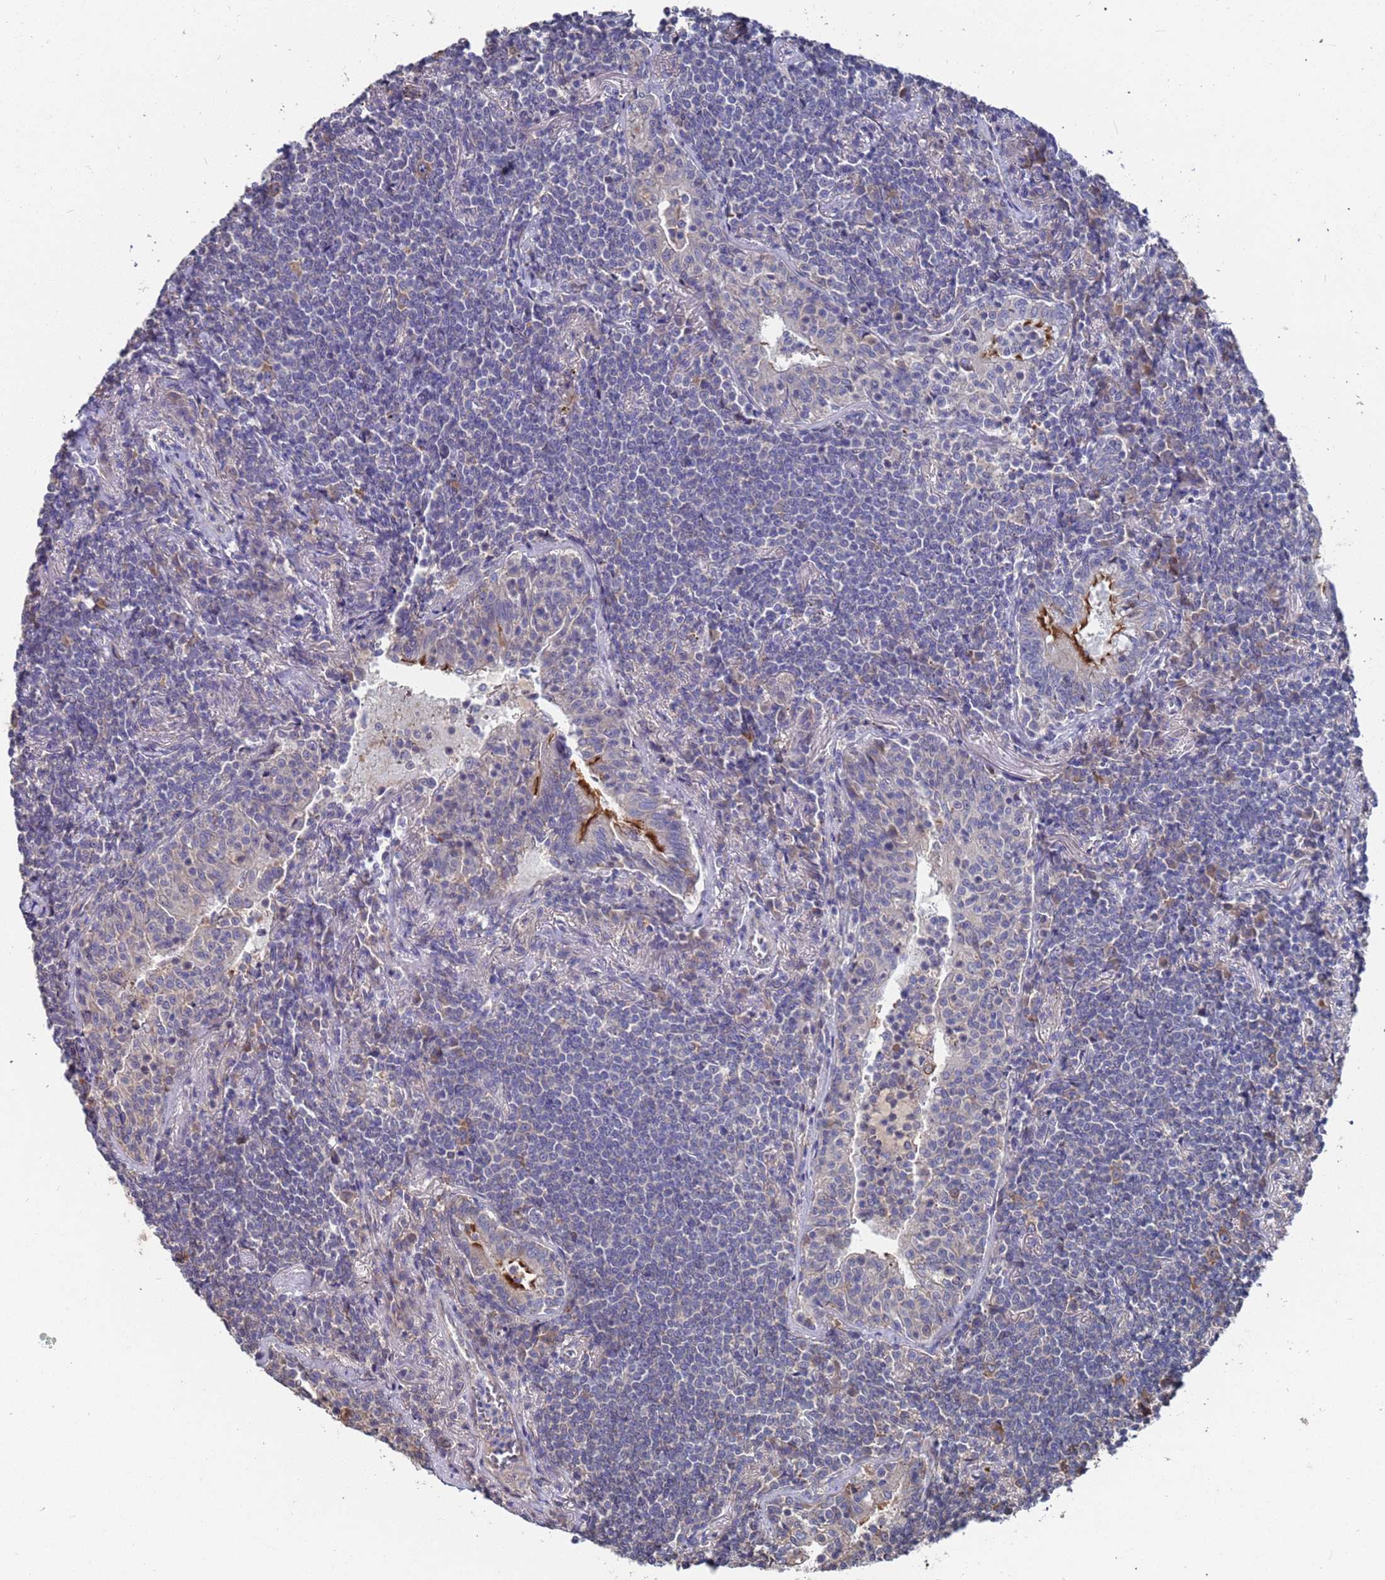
{"staining": {"intensity": "negative", "quantity": "none", "location": "none"}, "tissue": "lymphoma", "cell_type": "Tumor cells", "image_type": "cancer", "snomed": [{"axis": "morphology", "description": "Malignant lymphoma, non-Hodgkin's type, Low grade"}, {"axis": "topography", "description": "Lung"}], "caption": "Tumor cells show no significant protein expression in low-grade malignant lymphoma, non-Hodgkin's type.", "gene": "CFAP119", "patient": {"sex": "female", "age": 71}}